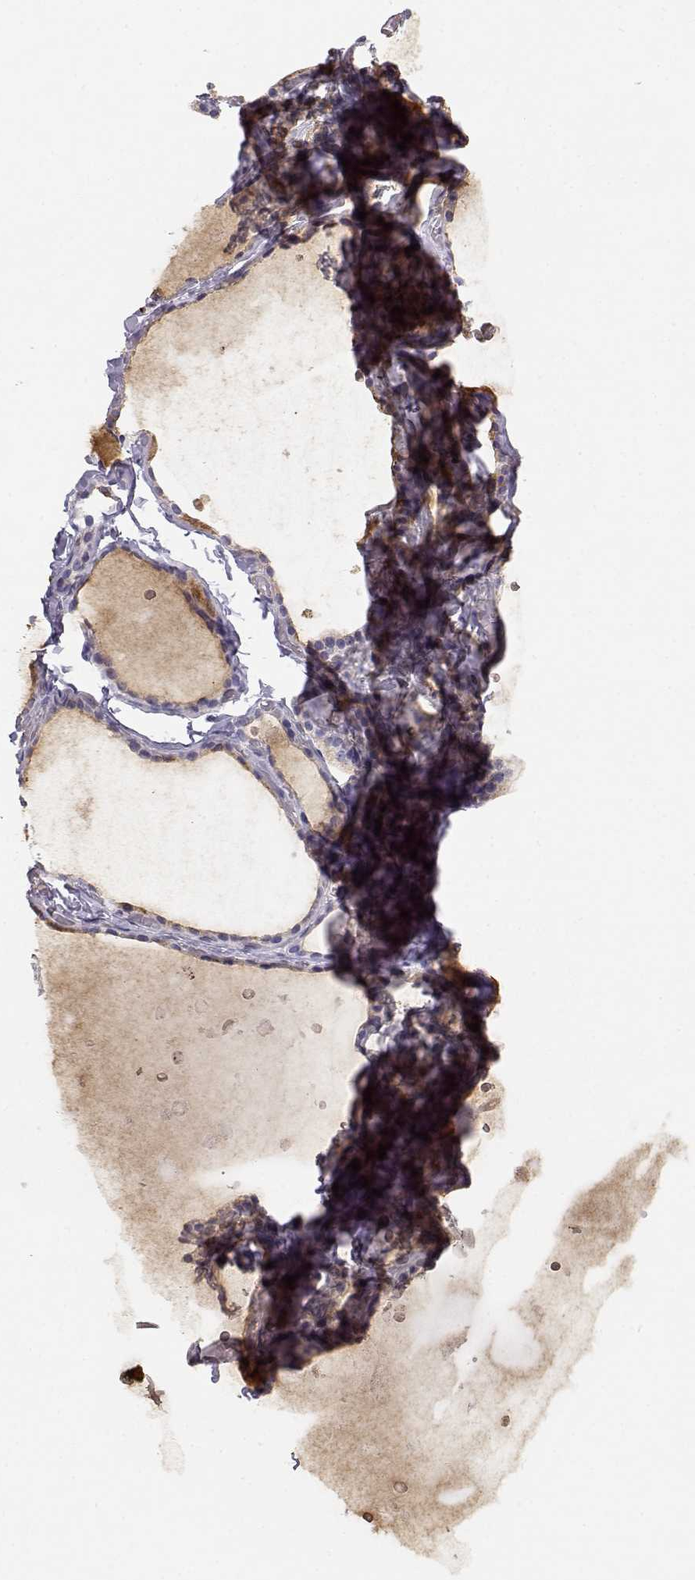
{"staining": {"intensity": "negative", "quantity": "none", "location": "none"}, "tissue": "thyroid gland", "cell_type": "Glandular cells", "image_type": "normal", "snomed": [{"axis": "morphology", "description": "Normal tissue, NOS"}, {"axis": "topography", "description": "Thyroid gland"}], "caption": "IHC of unremarkable human thyroid gland exhibits no positivity in glandular cells.", "gene": "DAPL1", "patient": {"sex": "female", "age": 56}}